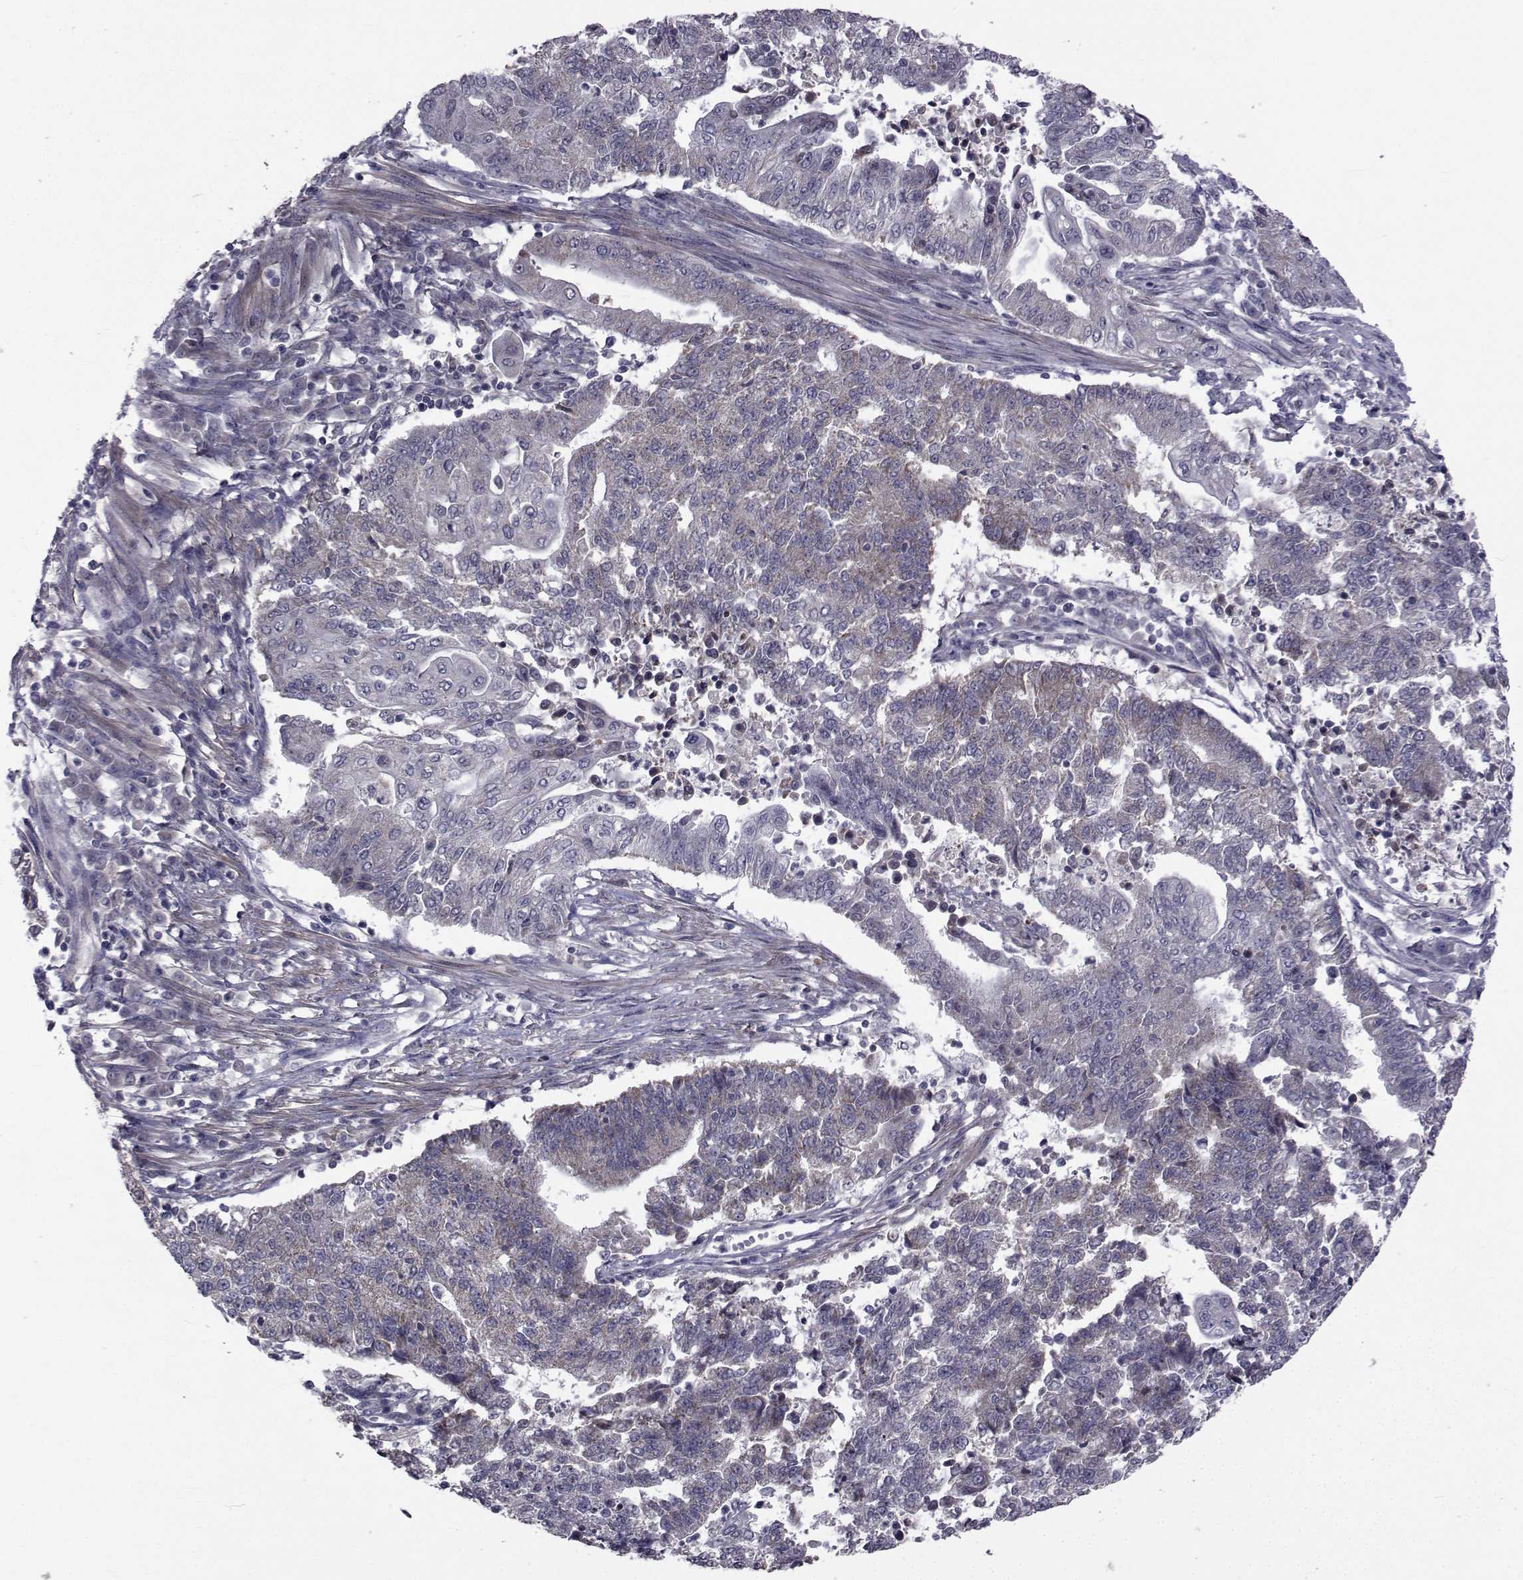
{"staining": {"intensity": "weak", "quantity": "<25%", "location": "cytoplasmic/membranous"}, "tissue": "endometrial cancer", "cell_type": "Tumor cells", "image_type": "cancer", "snomed": [{"axis": "morphology", "description": "Adenocarcinoma, NOS"}, {"axis": "topography", "description": "Uterus"}, {"axis": "topography", "description": "Endometrium"}], "caption": "Immunohistochemistry photomicrograph of endometrial cancer (adenocarcinoma) stained for a protein (brown), which exhibits no expression in tumor cells.", "gene": "CFAP74", "patient": {"sex": "female", "age": 54}}